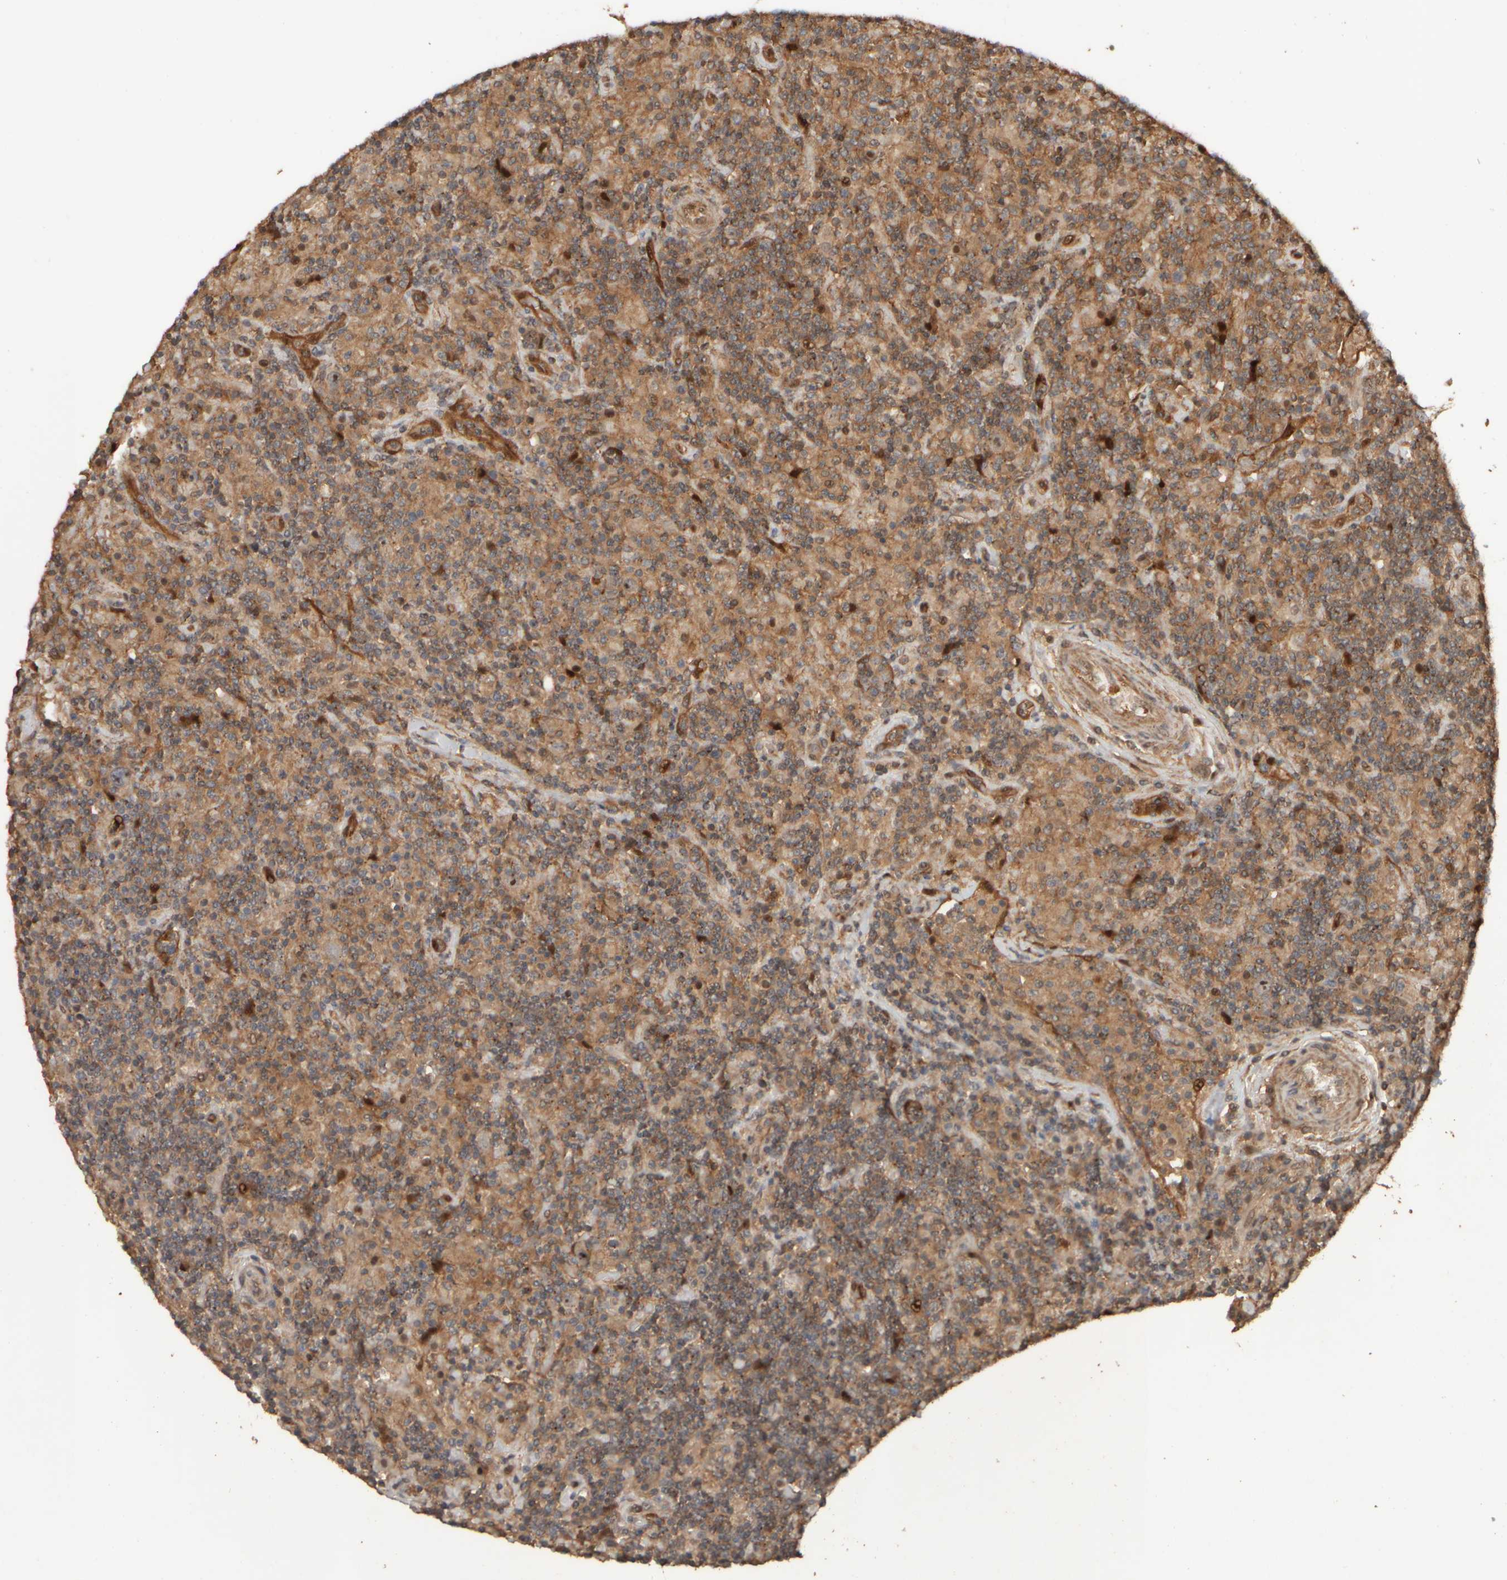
{"staining": {"intensity": "moderate", "quantity": ">75%", "location": "cytoplasmic/membranous,nuclear"}, "tissue": "lymphoma", "cell_type": "Tumor cells", "image_type": "cancer", "snomed": [{"axis": "morphology", "description": "Hodgkin's disease, NOS"}, {"axis": "topography", "description": "Lymph node"}], "caption": "High-magnification brightfield microscopy of Hodgkin's disease stained with DAB (3,3'-diaminobenzidine) (brown) and counterstained with hematoxylin (blue). tumor cells exhibit moderate cytoplasmic/membranous and nuclear positivity is appreciated in about>75% of cells.", "gene": "SPHK1", "patient": {"sex": "male", "age": 70}}